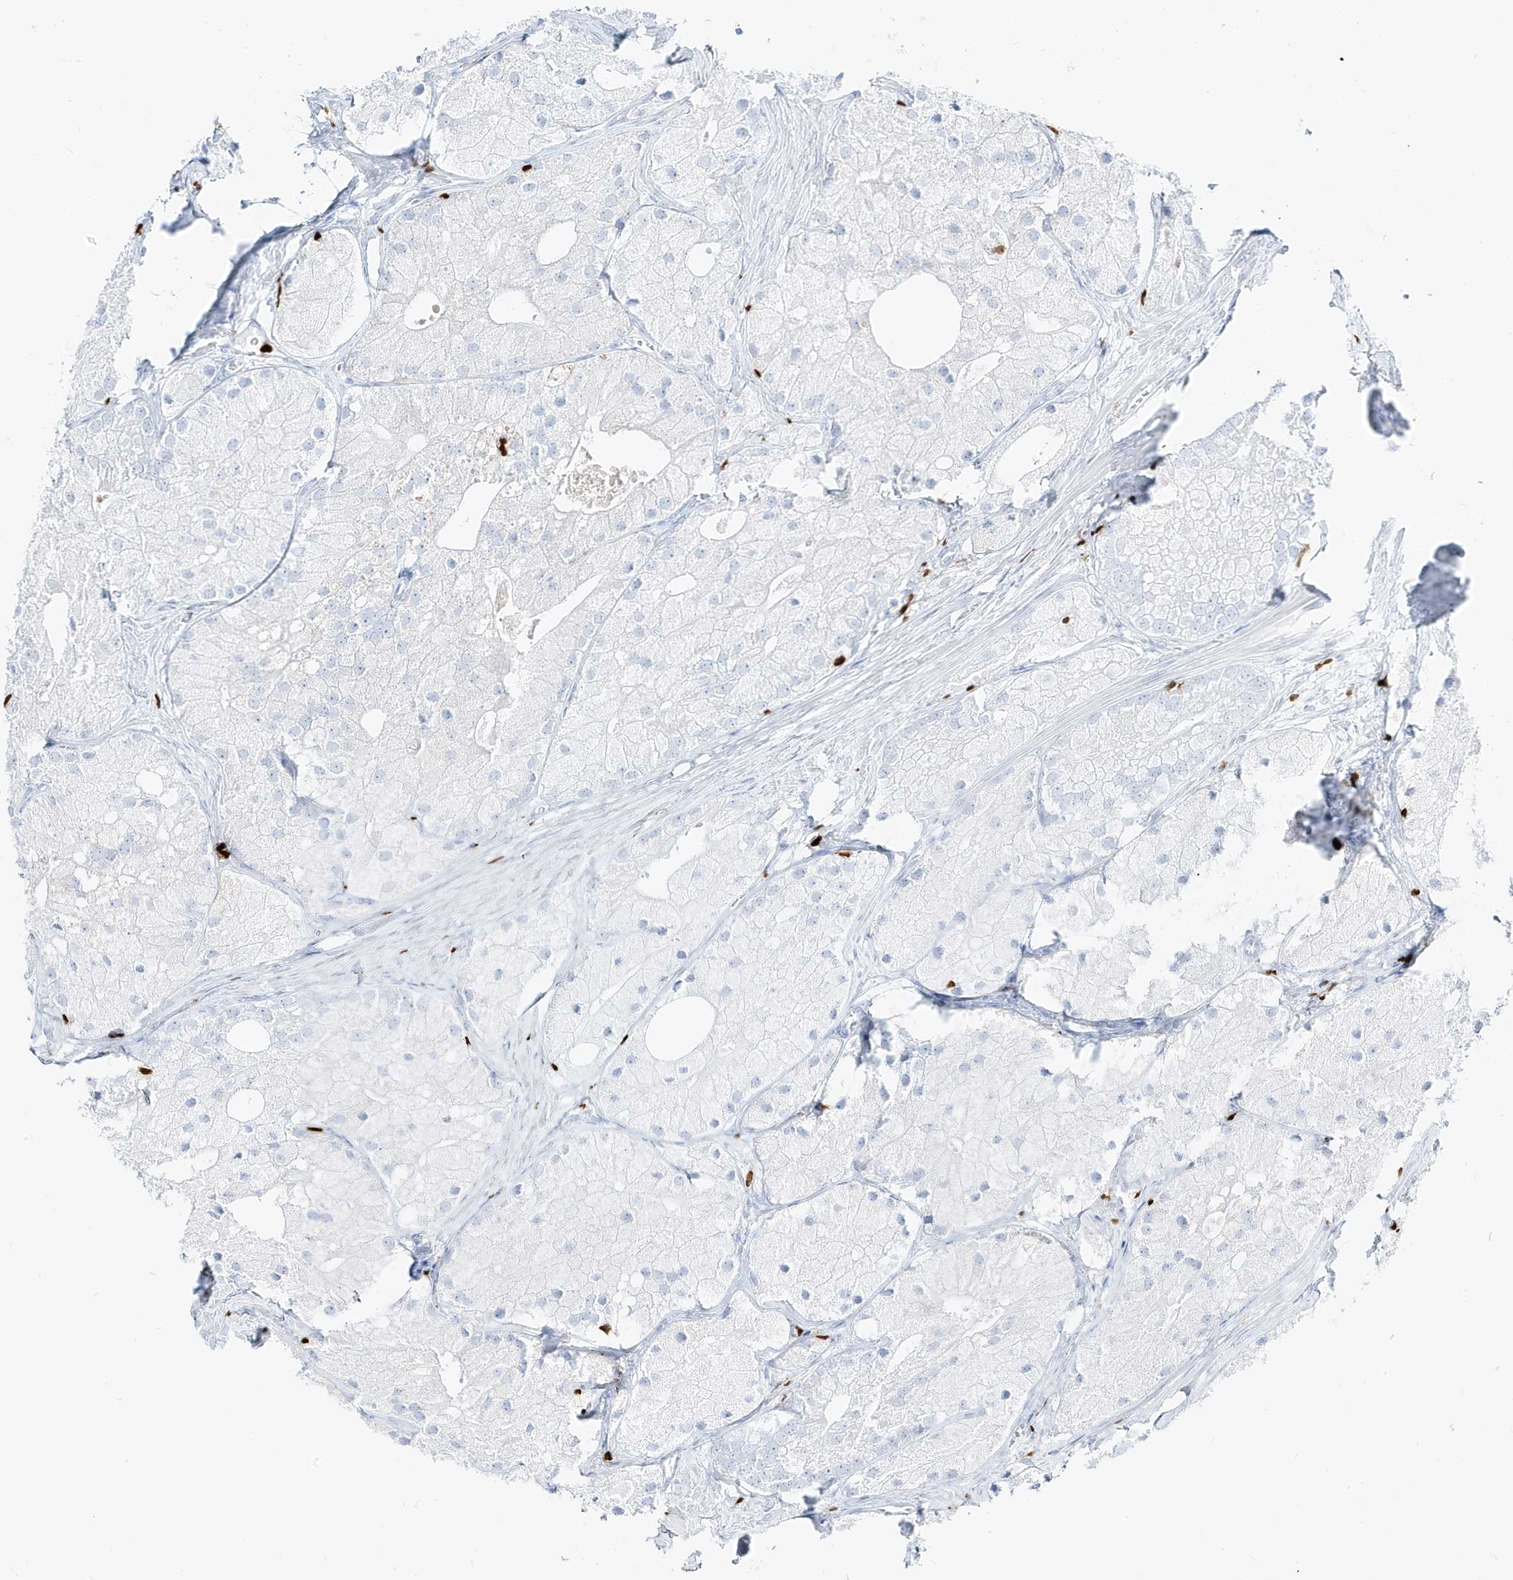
{"staining": {"intensity": "negative", "quantity": "none", "location": "none"}, "tissue": "prostate cancer", "cell_type": "Tumor cells", "image_type": "cancer", "snomed": [{"axis": "morphology", "description": "Adenocarcinoma, Low grade"}, {"axis": "topography", "description": "Prostate"}], "caption": "Immunohistochemical staining of human prostate adenocarcinoma (low-grade) exhibits no significant expression in tumor cells.", "gene": "MNDA", "patient": {"sex": "male", "age": 69}}